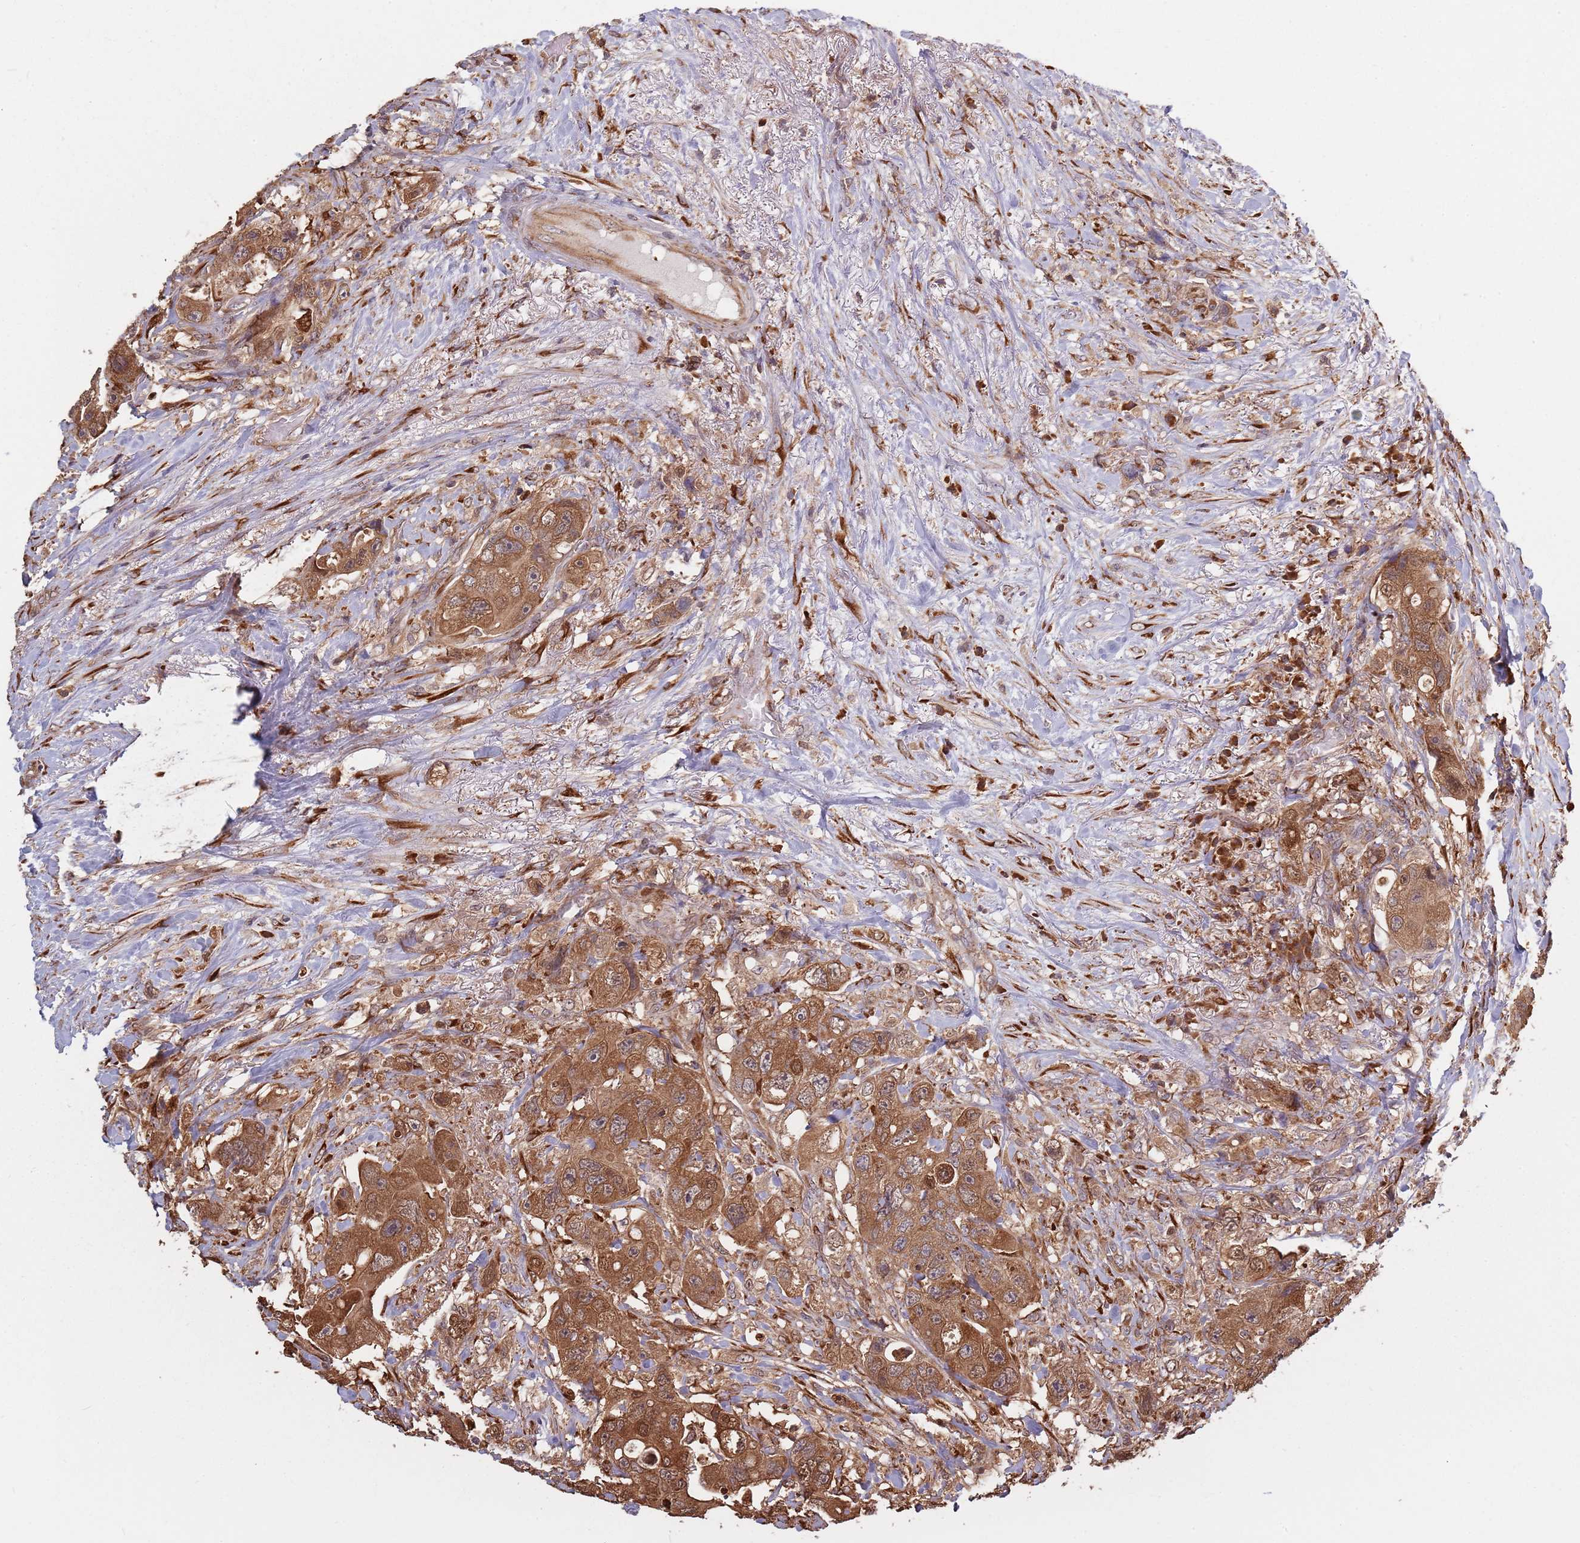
{"staining": {"intensity": "strong", "quantity": ">75%", "location": "cytoplasmic/membranous,nuclear"}, "tissue": "colorectal cancer", "cell_type": "Tumor cells", "image_type": "cancer", "snomed": [{"axis": "morphology", "description": "Adenocarcinoma, NOS"}, {"axis": "topography", "description": "Colon"}], "caption": "A high-resolution photomicrograph shows immunohistochemistry (IHC) staining of colorectal cancer, which shows strong cytoplasmic/membranous and nuclear staining in about >75% of tumor cells.", "gene": "COG4", "patient": {"sex": "female", "age": 46}}